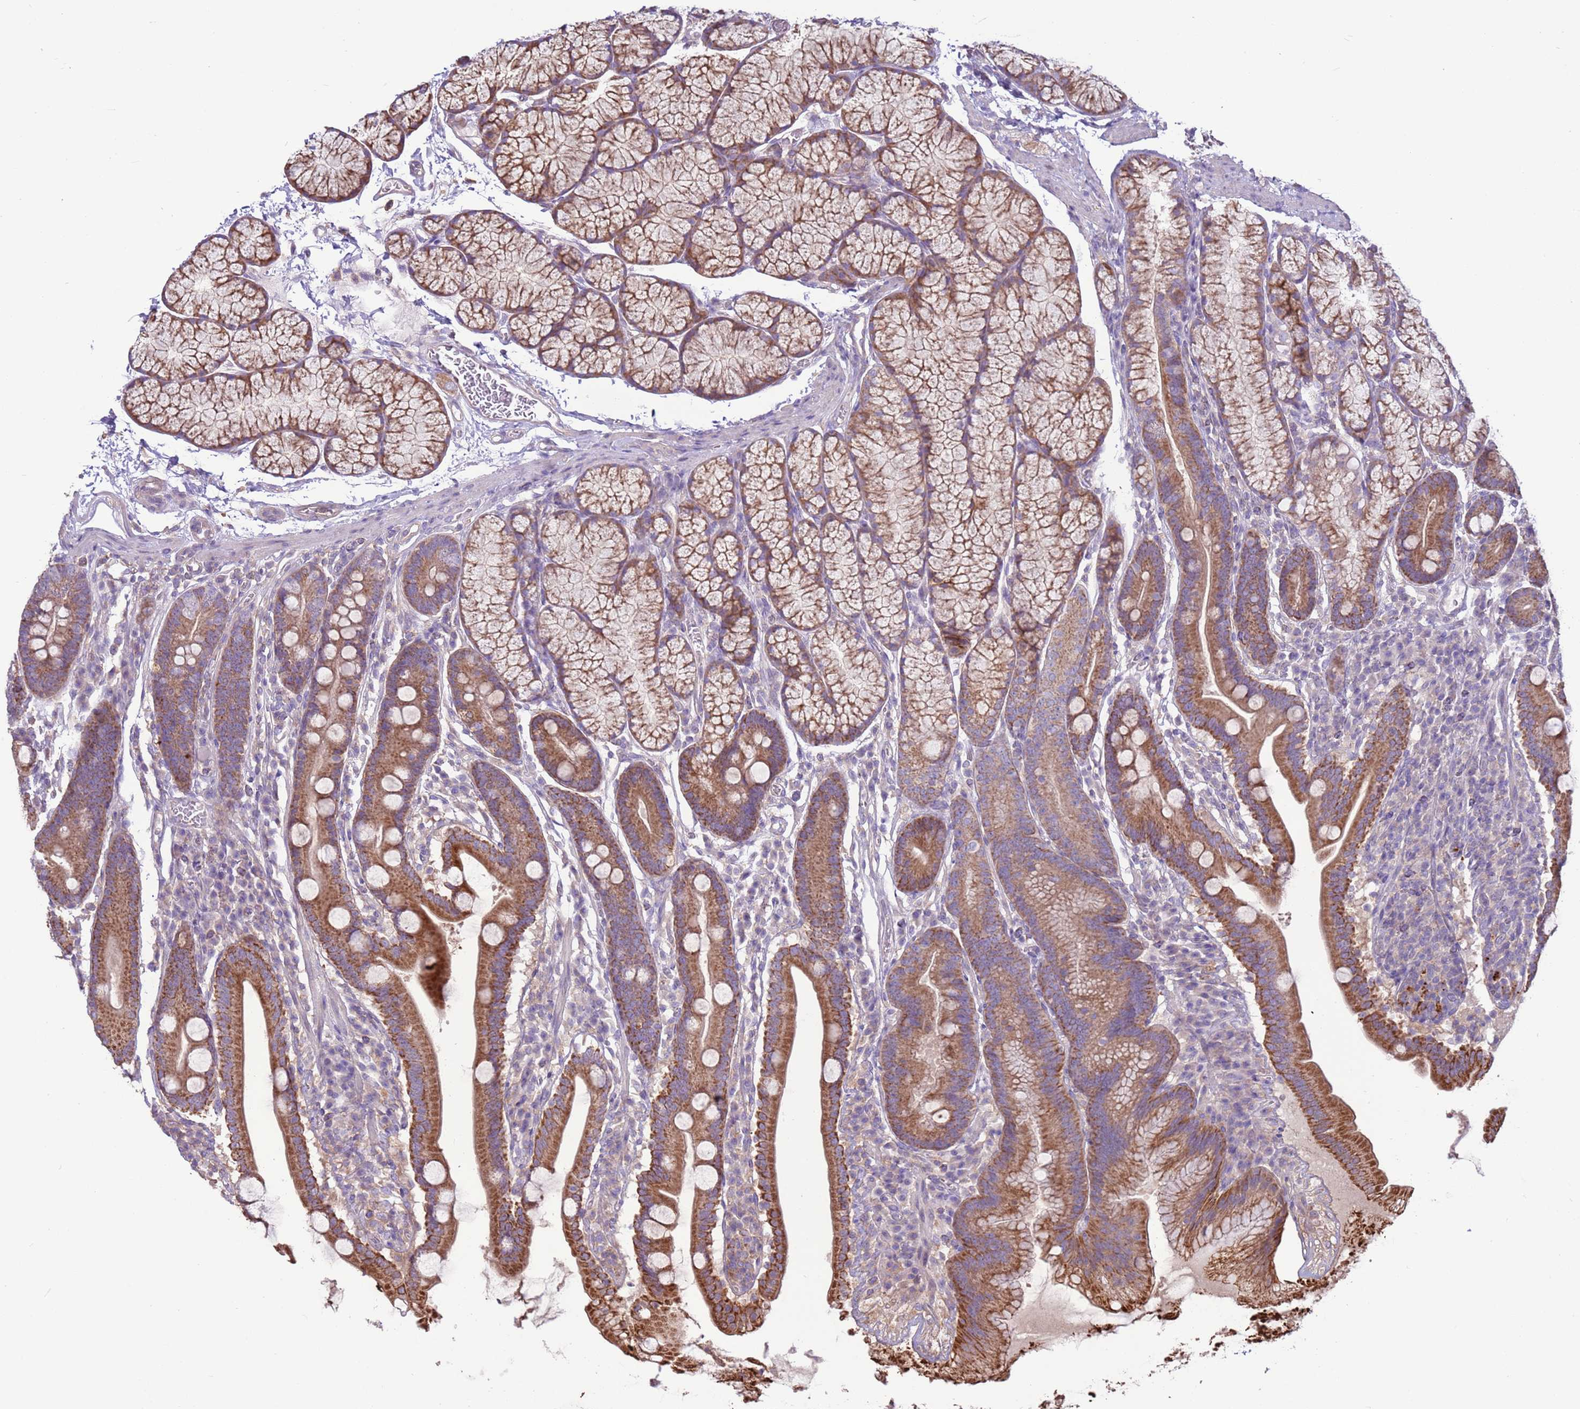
{"staining": {"intensity": "strong", "quantity": ">75%", "location": "cytoplasmic/membranous"}, "tissue": "duodenum", "cell_type": "Glandular cells", "image_type": "normal", "snomed": [{"axis": "morphology", "description": "Normal tissue, NOS"}, {"axis": "topography", "description": "Duodenum"}], "caption": "The immunohistochemical stain shows strong cytoplasmic/membranous expression in glandular cells of unremarkable duodenum.", "gene": "EVA1B", "patient": {"sex": "male", "age": 35}}